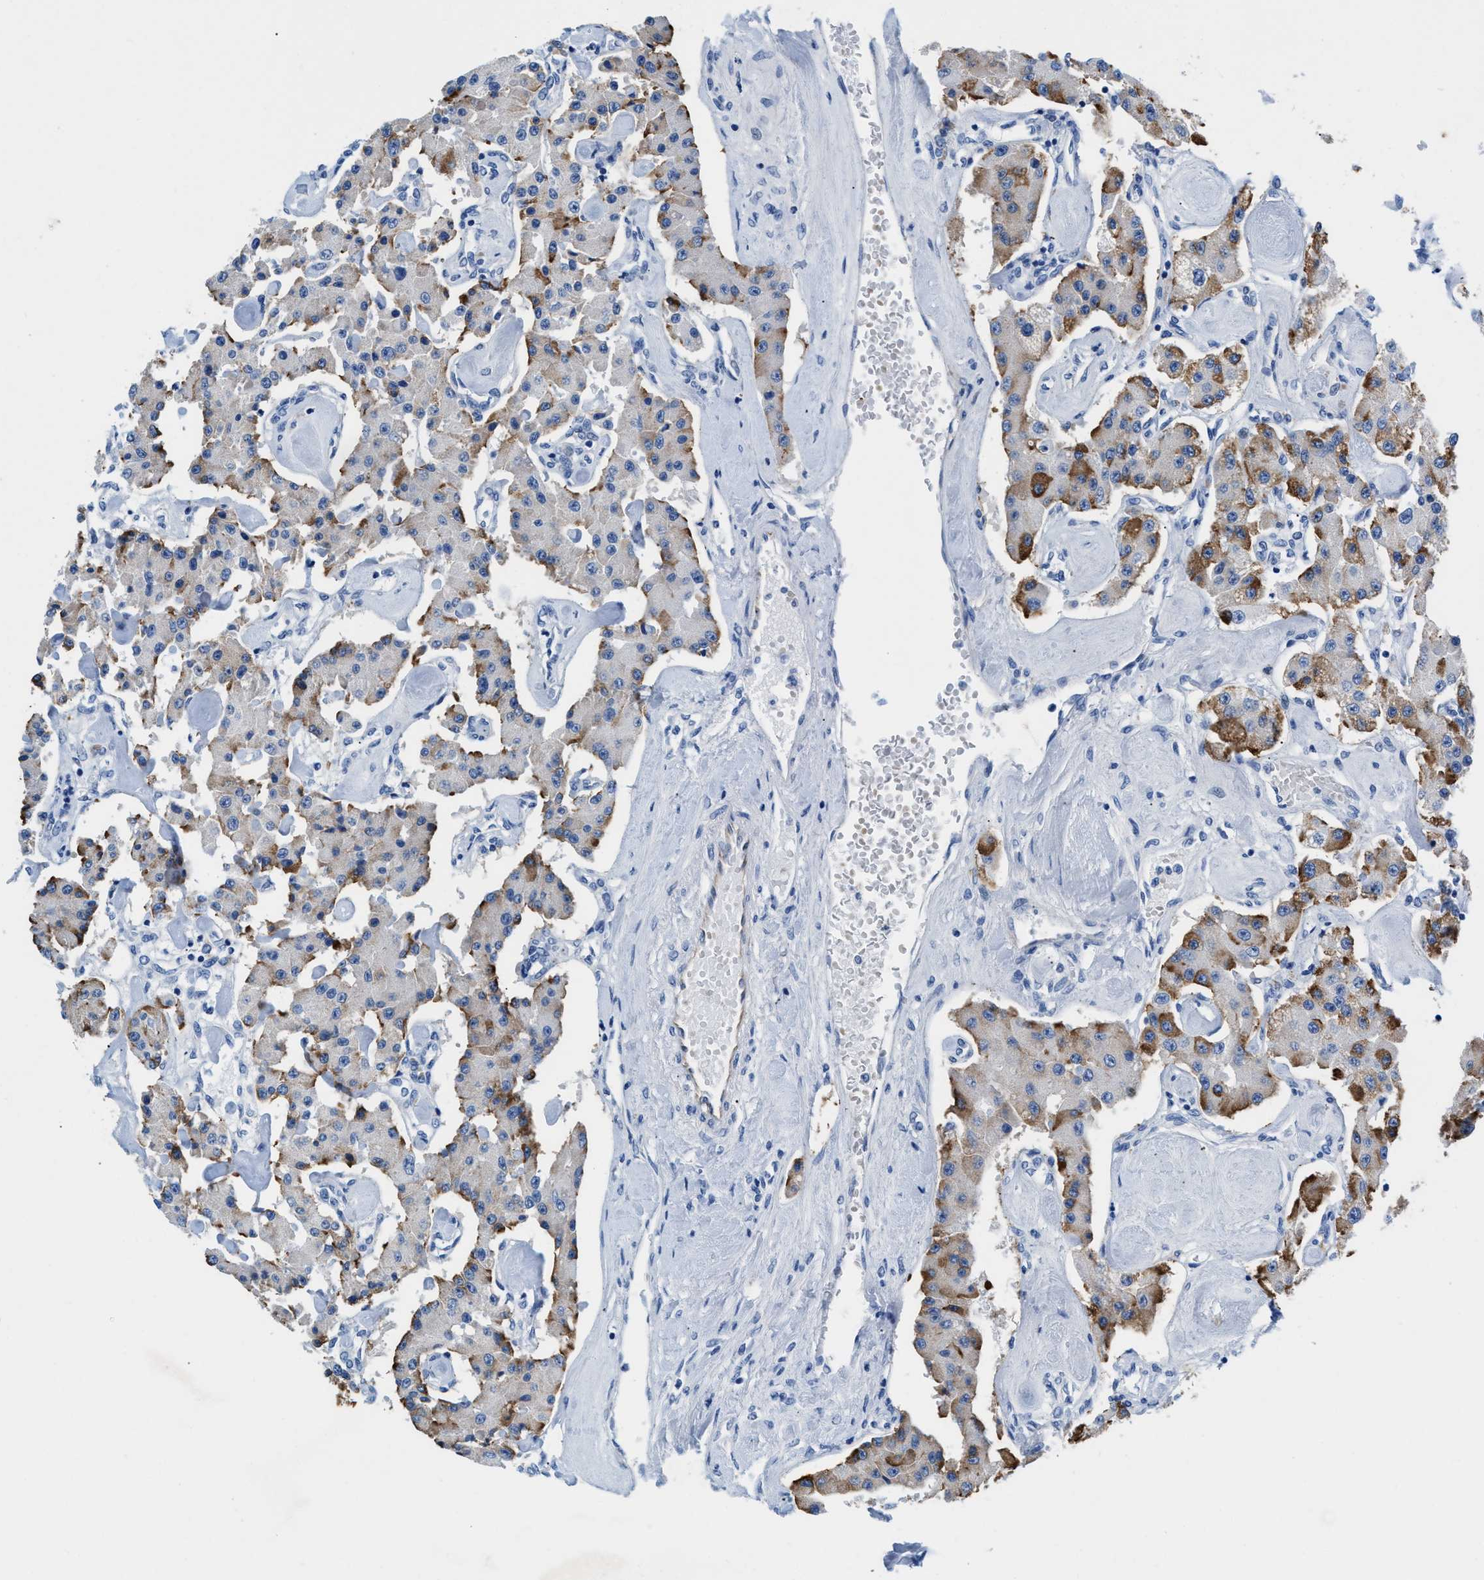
{"staining": {"intensity": "moderate", "quantity": "25%-75%", "location": "cytoplasmic/membranous"}, "tissue": "carcinoid", "cell_type": "Tumor cells", "image_type": "cancer", "snomed": [{"axis": "morphology", "description": "Carcinoid, malignant, NOS"}, {"axis": "topography", "description": "Pancreas"}], "caption": "The immunohistochemical stain labels moderate cytoplasmic/membranous expression in tumor cells of carcinoid (malignant) tissue.", "gene": "SLFN13", "patient": {"sex": "male", "age": 41}}